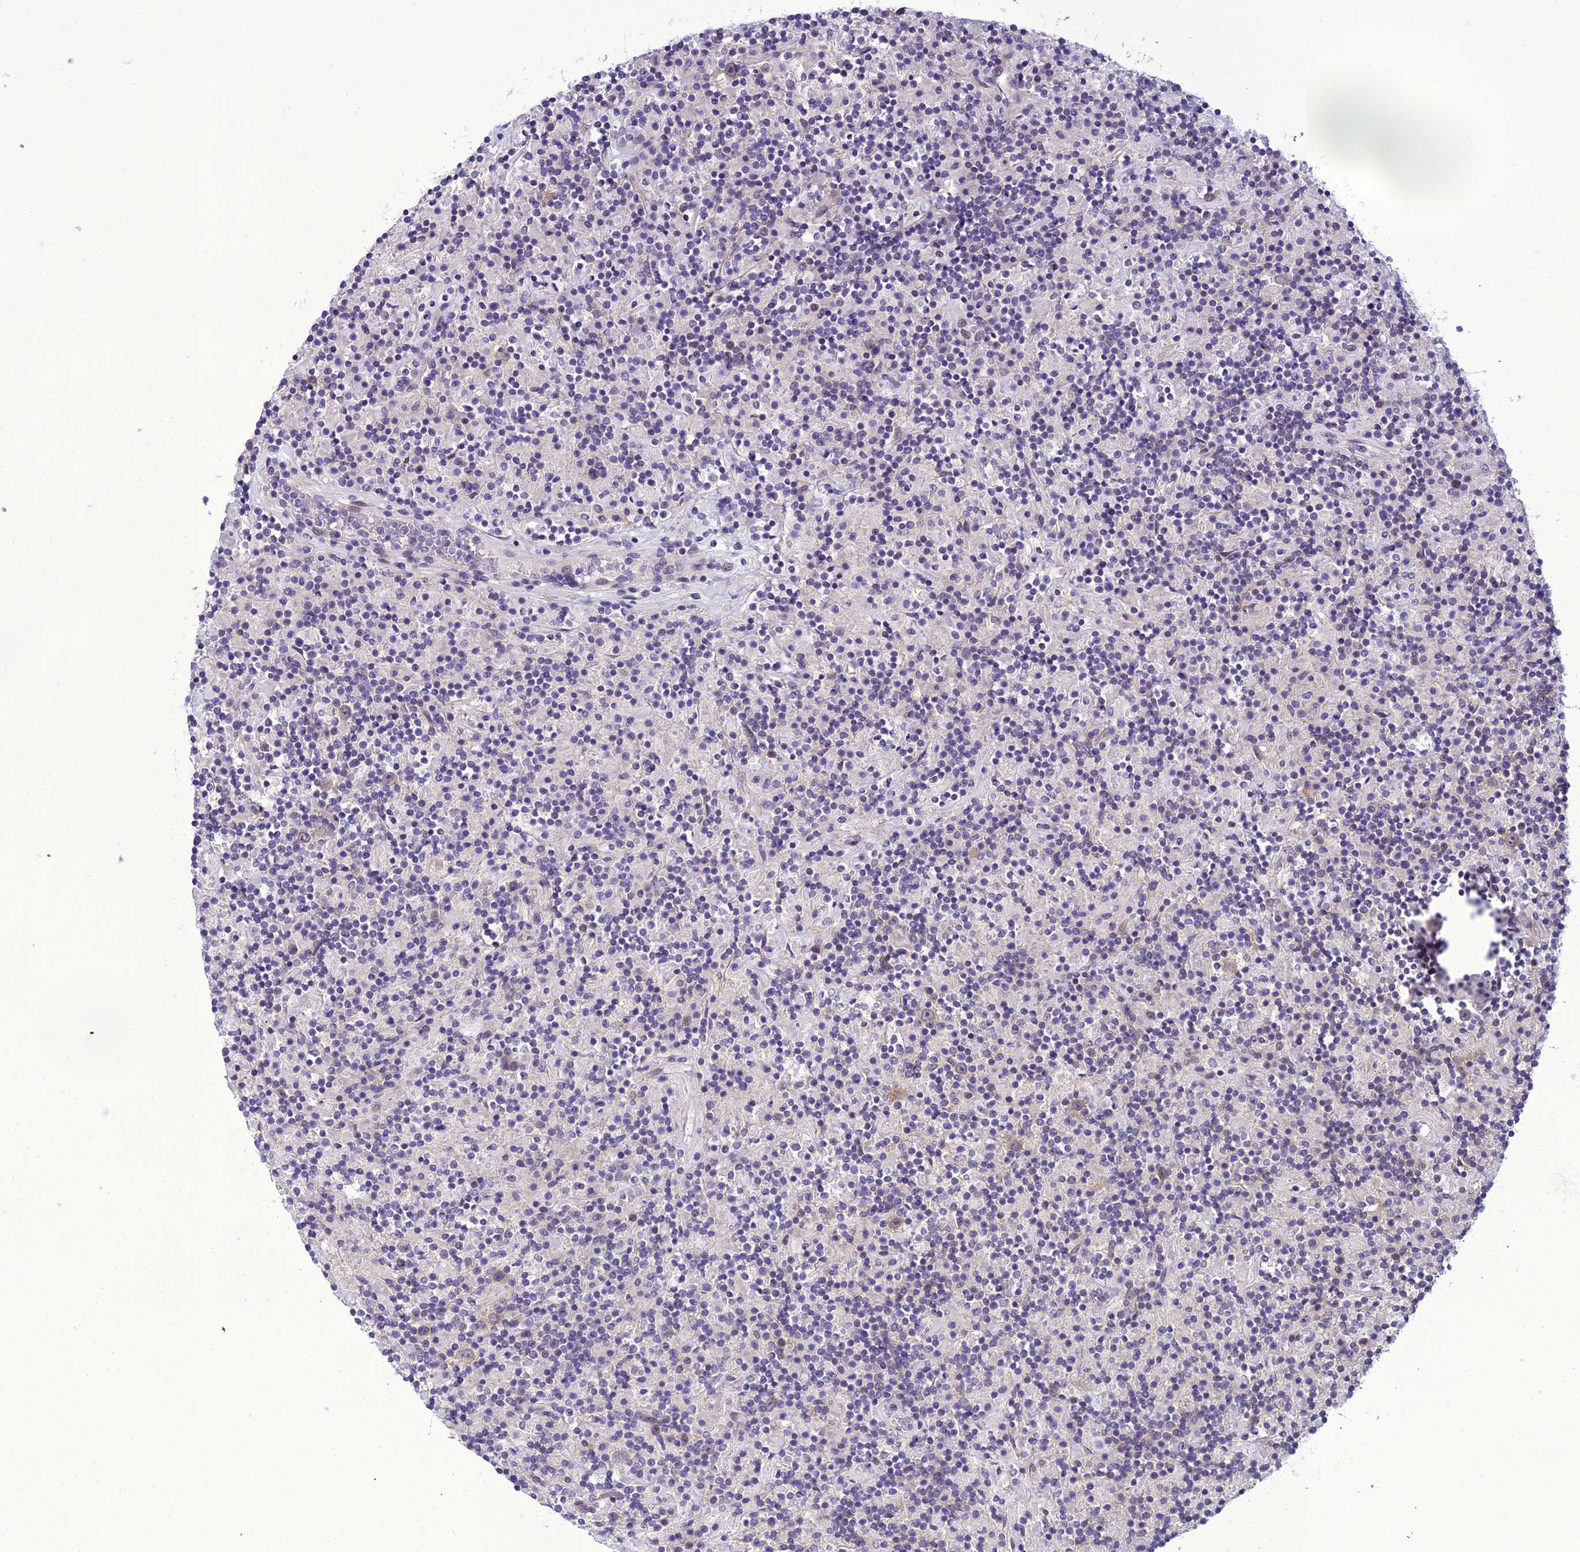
{"staining": {"intensity": "weak", "quantity": "<25%", "location": "cytoplasmic/membranous"}, "tissue": "lymphoma", "cell_type": "Tumor cells", "image_type": "cancer", "snomed": [{"axis": "morphology", "description": "Hodgkin's disease, NOS"}, {"axis": "topography", "description": "Lymph node"}], "caption": "A photomicrograph of human lymphoma is negative for staining in tumor cells. (DAB (3,3'-diaminobenzidine) immunohistochemistry (IHC), high magnification).", "gene": "GAB4", "patient": {"sex": "male", "age": 70}}